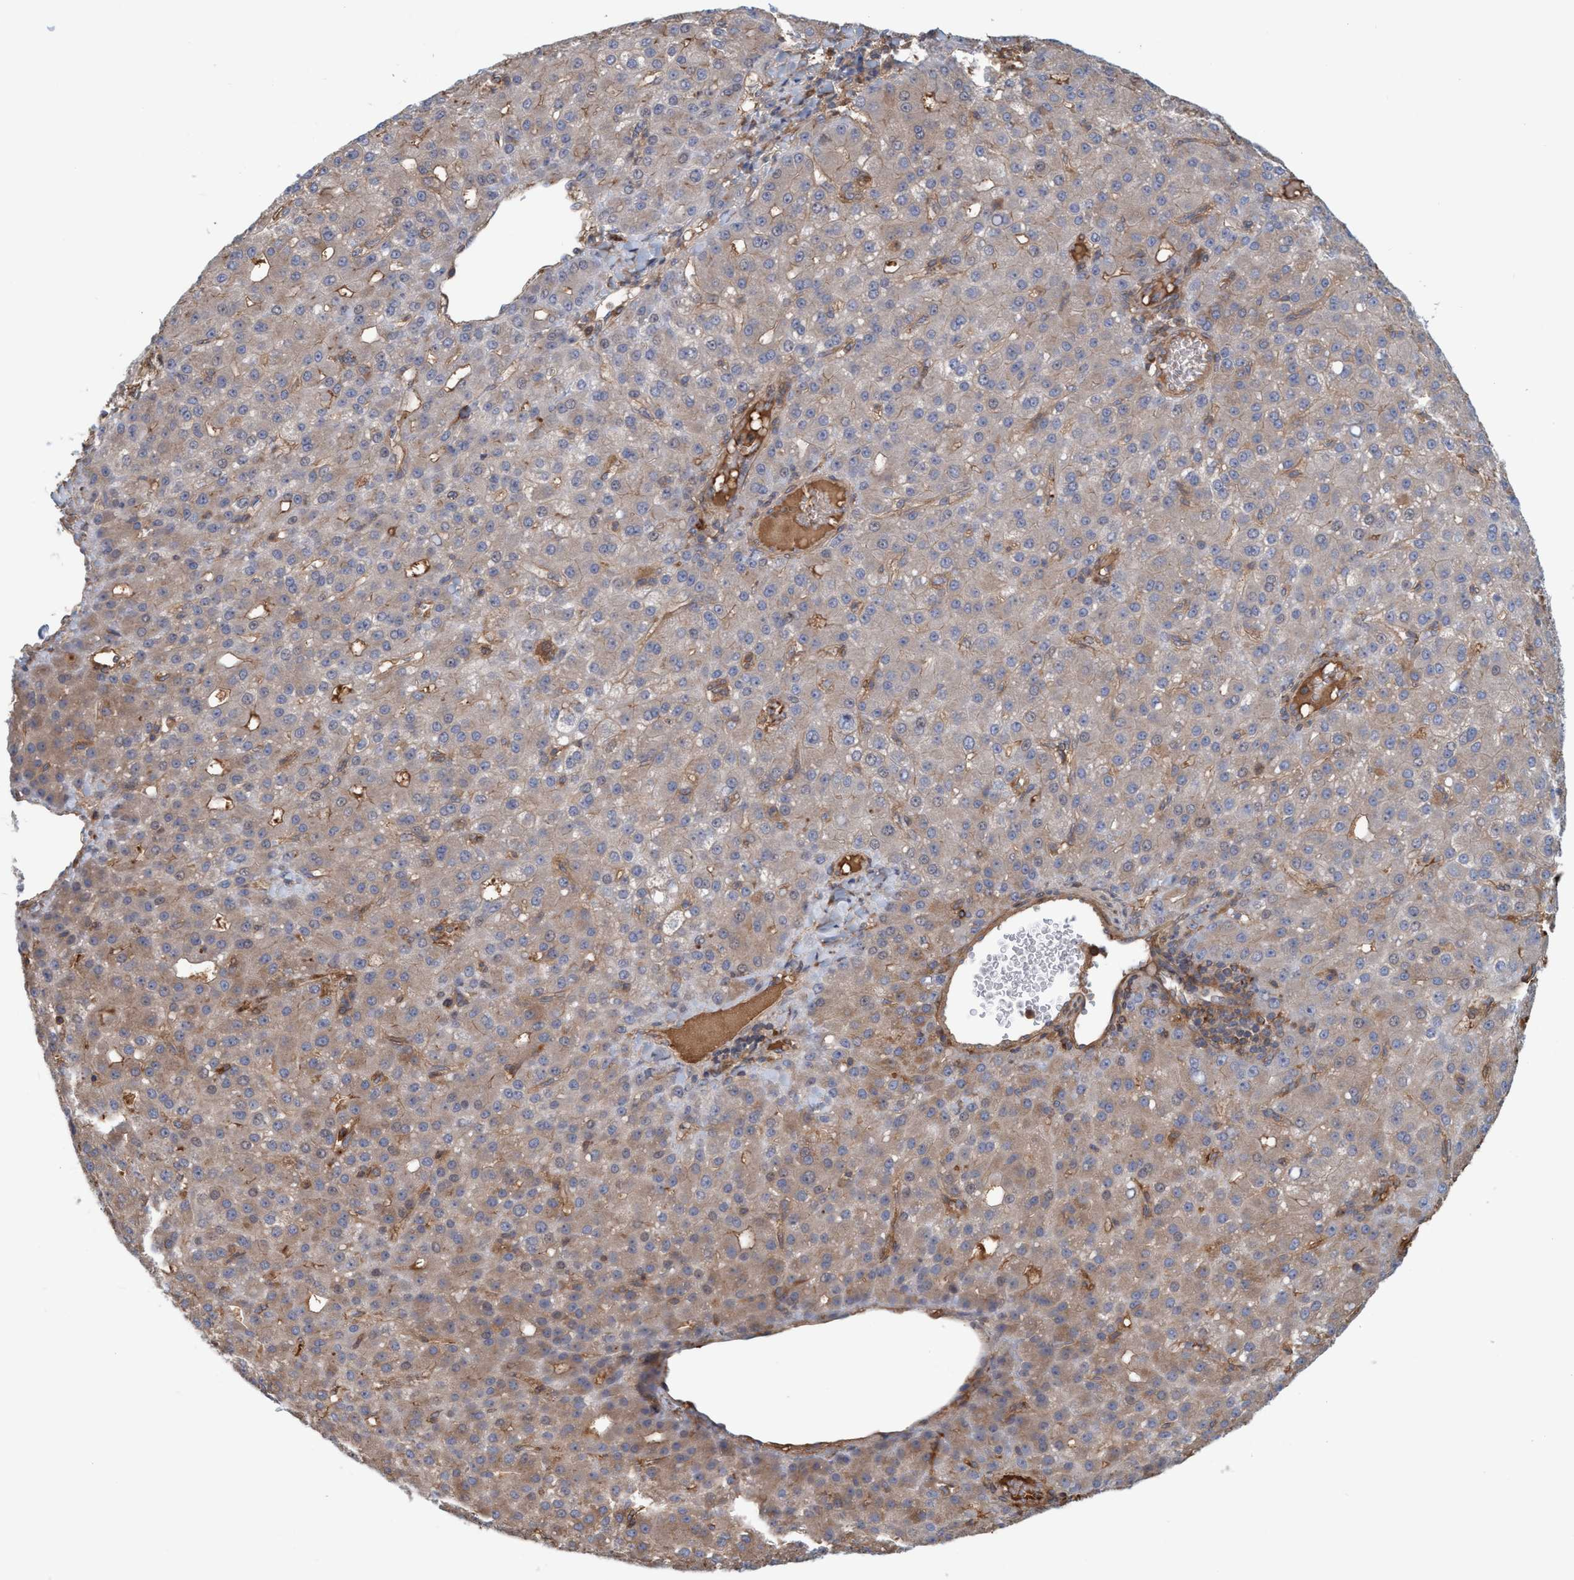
{"staining": {"intensity": "weak", "quantity": "<25%", "location": "cytoplasmic/membranous"}, "tissue": "liver cancer", "cell_type": "Tumor cells", "image_type": "cancer", "snomed": [{"axis": "morphology", "description": "Carcinoma, Hepatocellular, NOS"}, {"axis": "topography", "description": "Liver"}], "caption": "Tumor cells are negative for protein expression in human hepatocellular carcinoma (liver).", "gene": "SPECC1", "patient": {"sex": "male", "age": 67}}